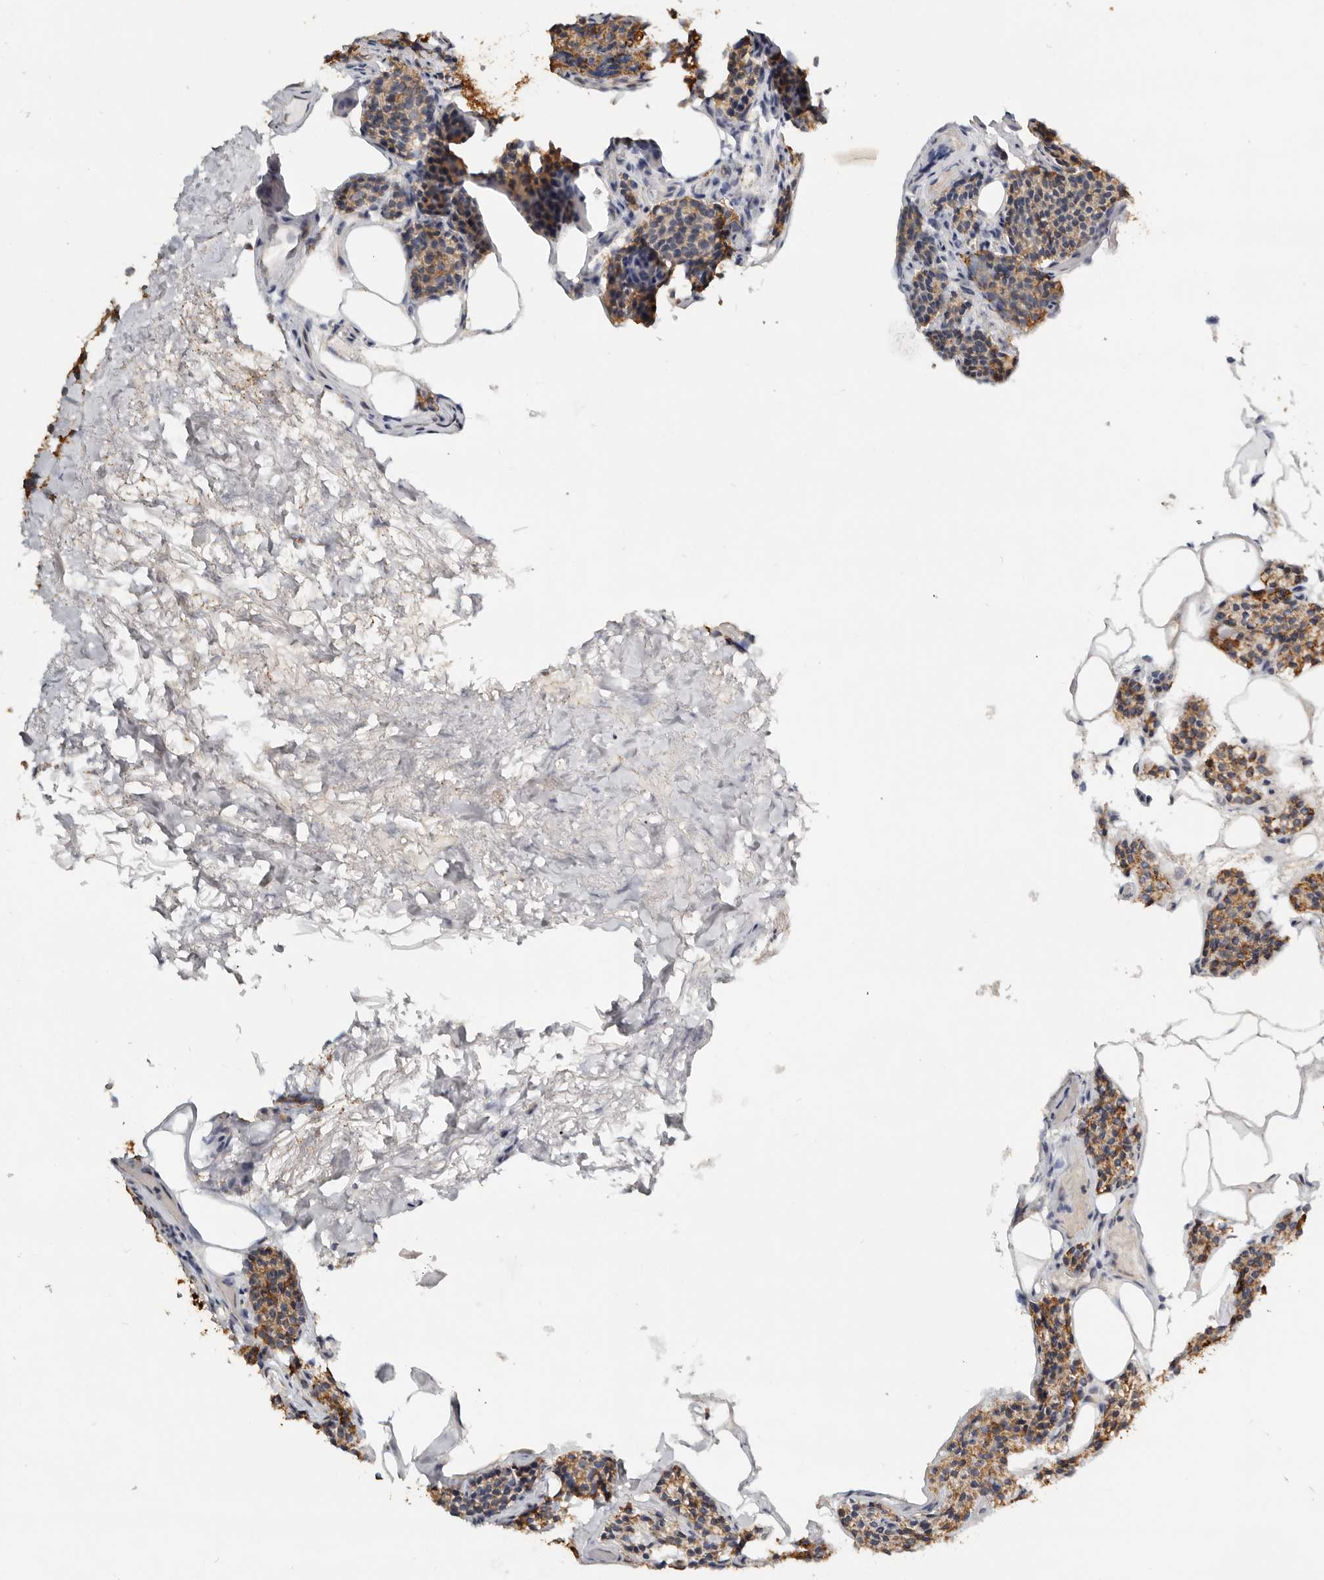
{"staining": {"intensity": "moderate", "quantity": ">75%", "location": "cytoplasmic/membranous"}, "tissue": "parathyroid gland", "cell_type": "Glandular cells", "image_type": "normal", "snomed": [{"axis": "morphology", "description": "Normal tissue, NOS"}, {"axis": "topography", "description": "Parathyroid gland"}], "caption": "IHC photomicrograph of benign parathyroid gland: parathyroid gland stained using immunohistochemistry shows medium levels of moderate protein expression localized specifically in the cytoplasmic/membranous of glandular cells, appearing as a cytoplasmic/membranous brown color.", "gene": "KDF1", "patient": {"sex": "female", "age": 71}}